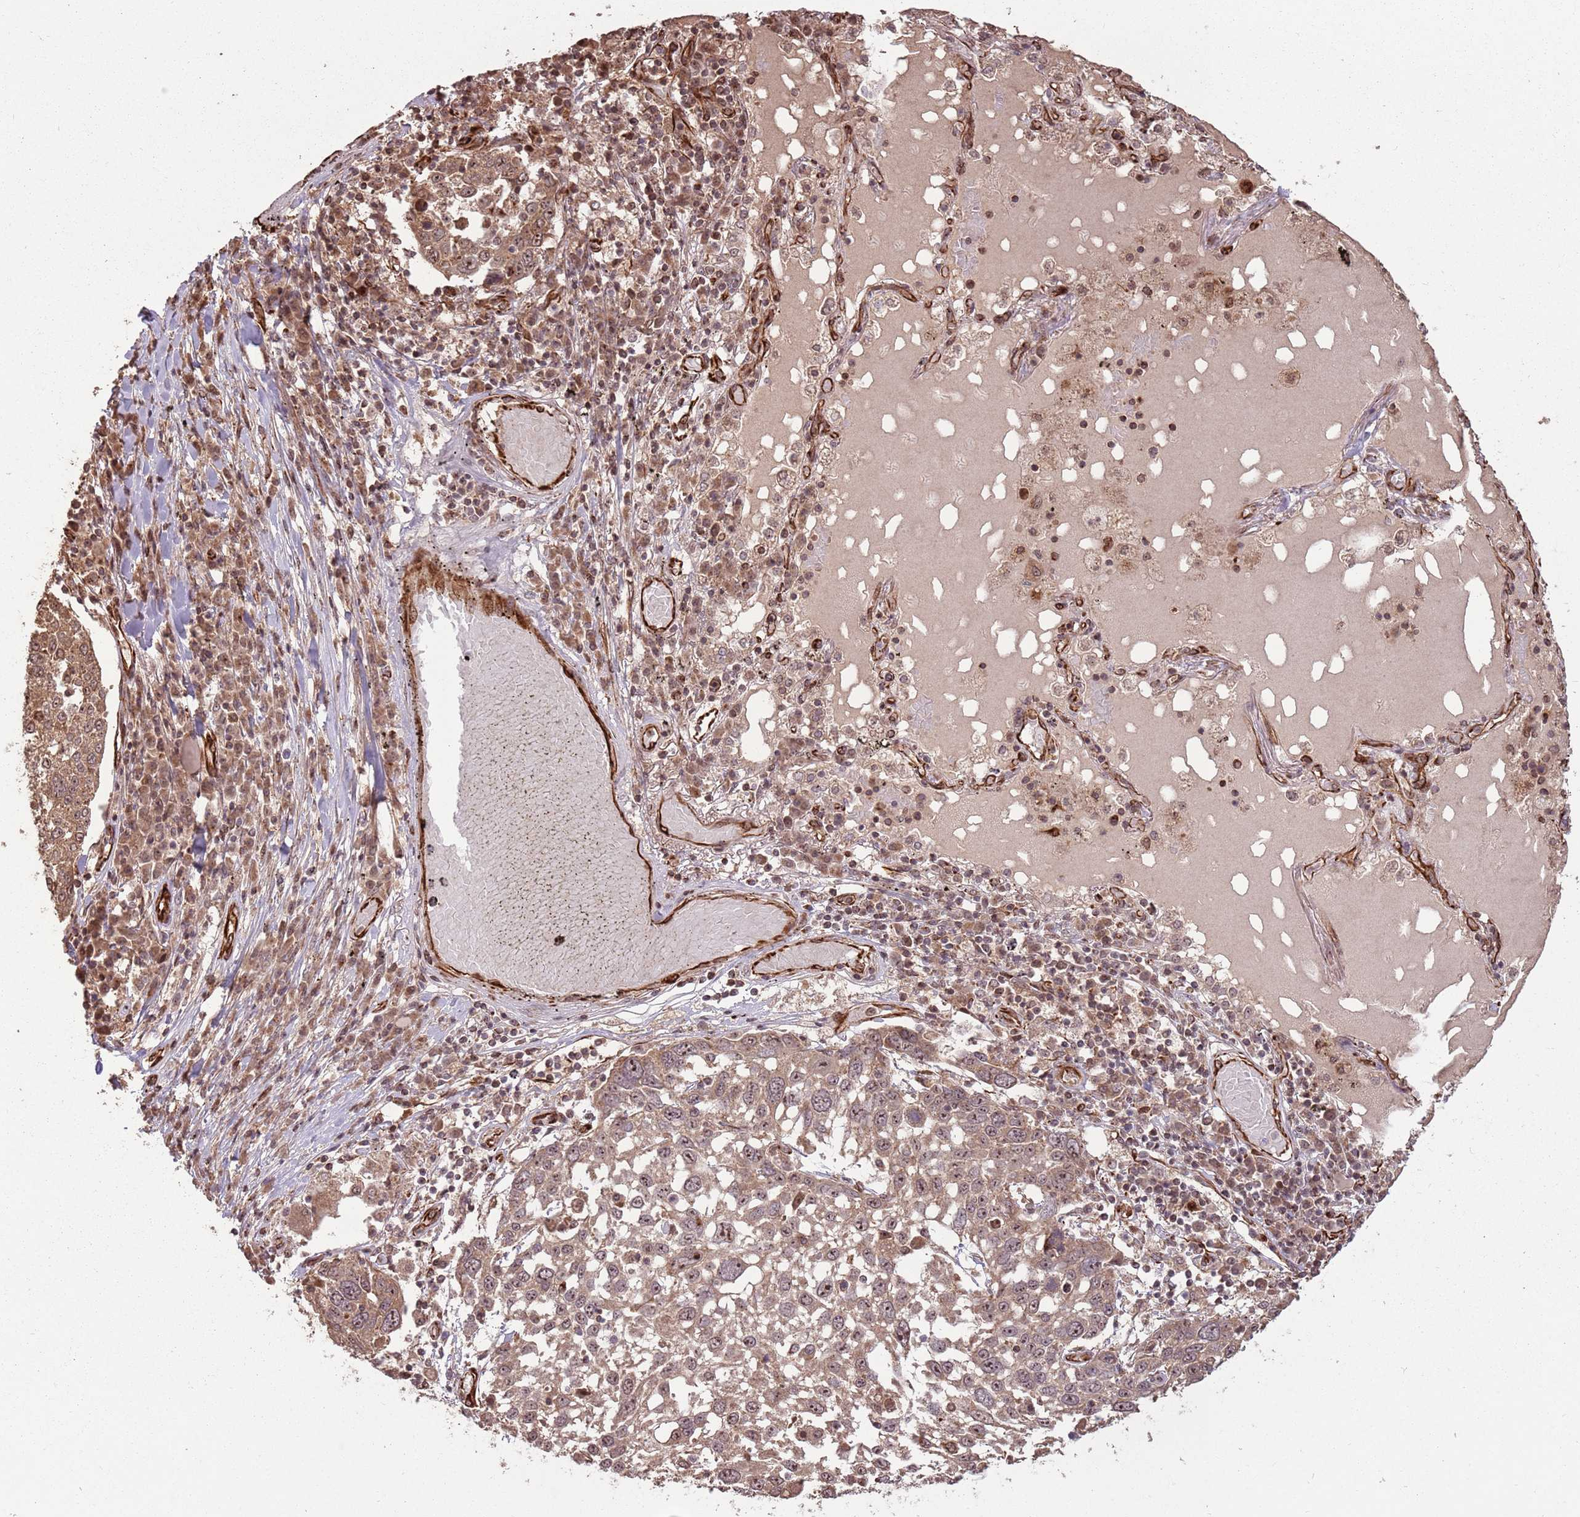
{"staining": {"intensity": "moderate", "quantity": ">75%", "location": "cytoplasmic/membranous,nuclear"}, "tissue": "lung cancer", "cell_type": "Tumor cells", "image_type": "cancer", "snomed": [{"axis": "morphology", "description": "Squamous cell carcinoma, NOS"}, {"axis": "topography", "description": "Lung"}], "caption": "Lung cancer (squamous cell carcinoma) stained with DAB (3,3'-diaminobenzidine) IHC reveals medium levels of moderate cytoplasmic/membranous and nuclear positivity in about >75% of tumor cells. (IHC, brightfield microscopy, high magnification).", "gene": "ADAMTS3", "patient": {"sex": "male", "age": 65}}